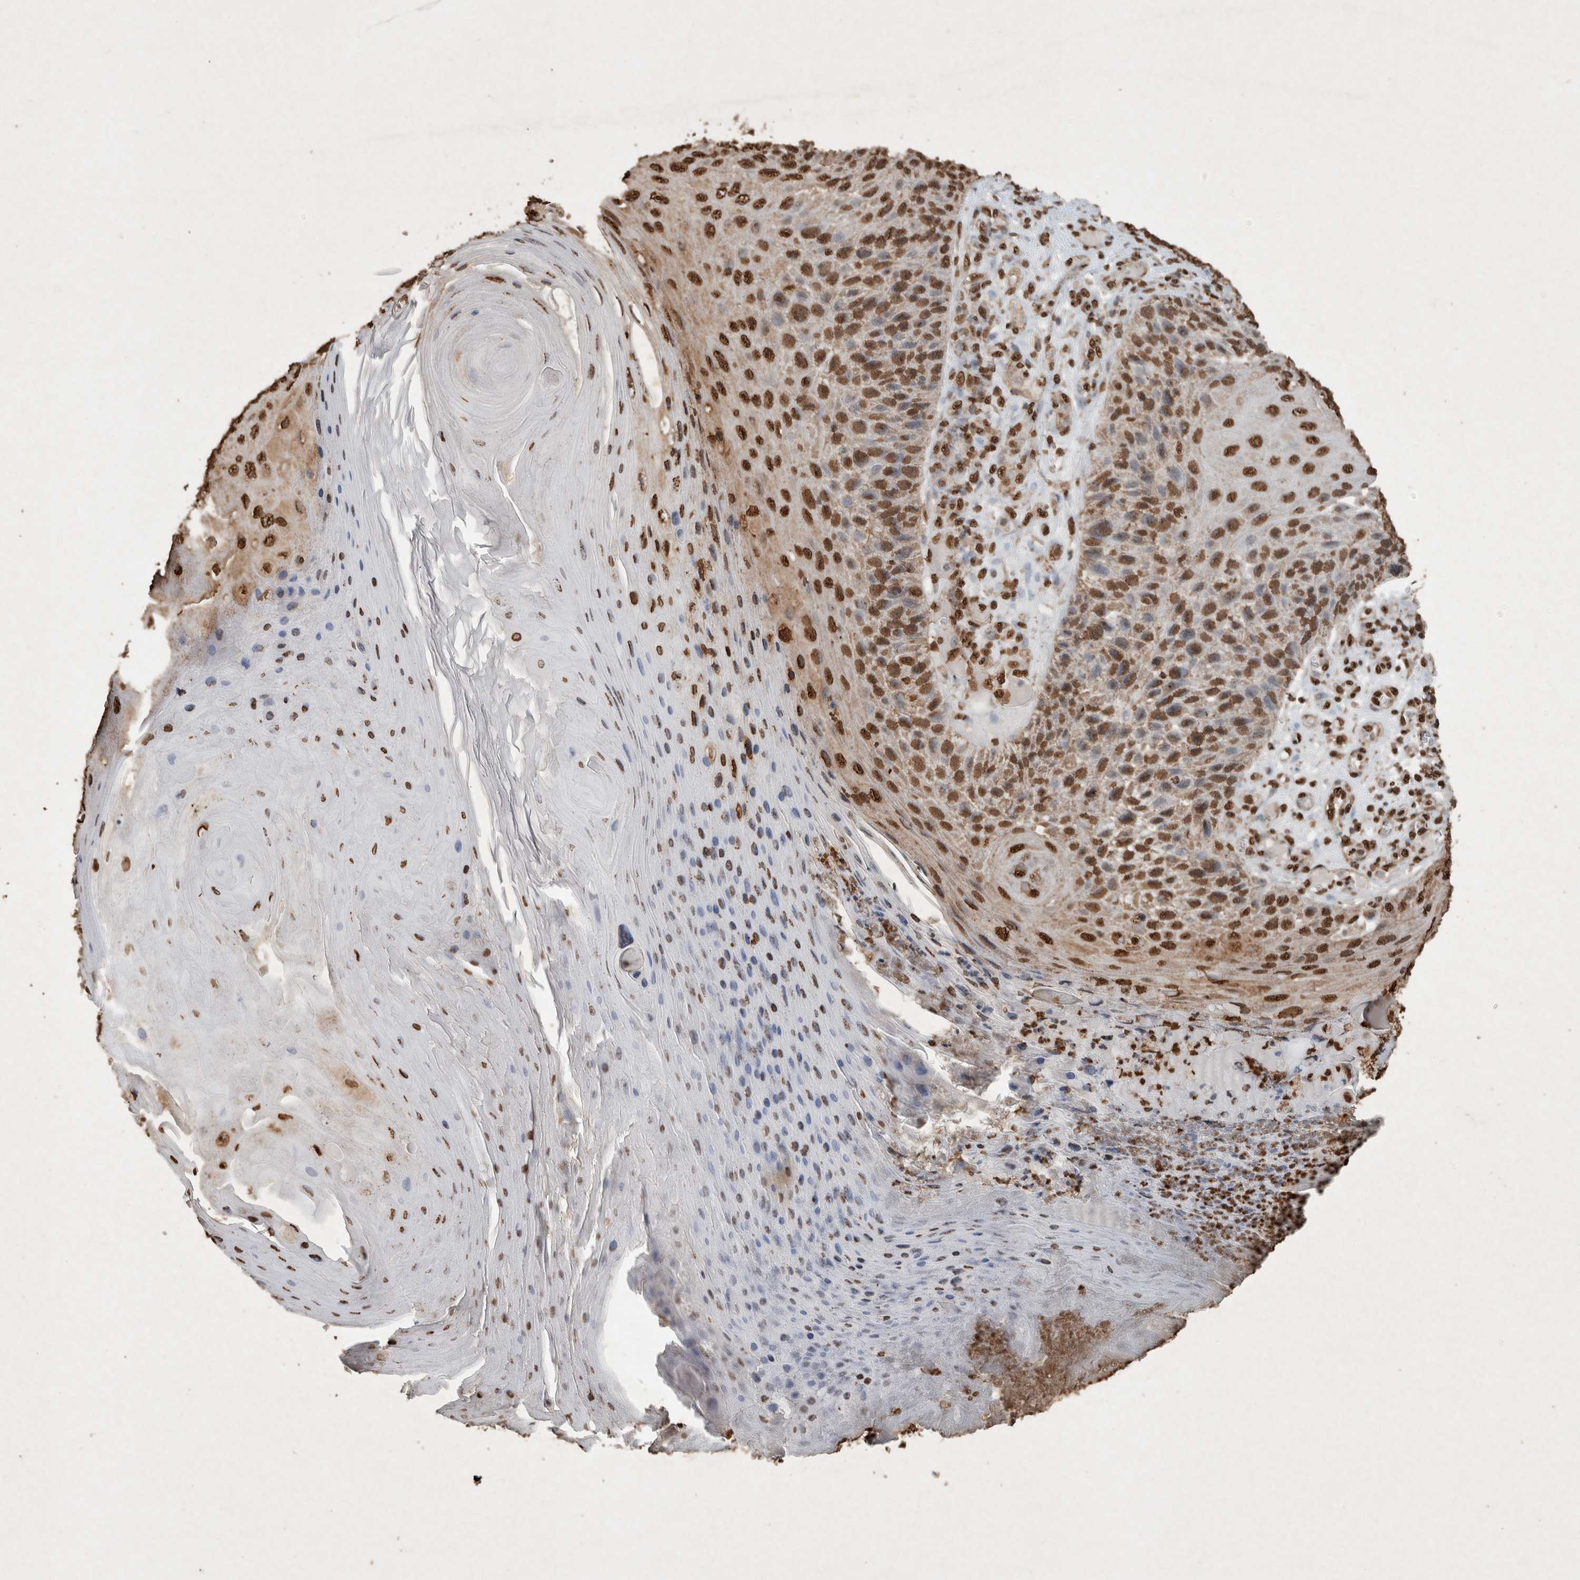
{"staining": {"intensity": "strong", "quantity": ">75%", "location": "nuclear"}, "tissue": "skin cancer", "cell_type": "Tumor cells", "image_type": "cancer", "snomed": [{"axis": "morphology", "description": "Squamous cell carcinoma, NOS"}, {"axis": "topography", "description": "Skin"}], "caption": "This image demonstrates skin squamous cell carcinoma stained with IHC to label a protein in brown. The nuclear of tumor cells show strong positivity for the protein. Nuclei are counter-stained blue.", "gene": "FSTL3", "patient": {"sex": "female", "age": 88}}